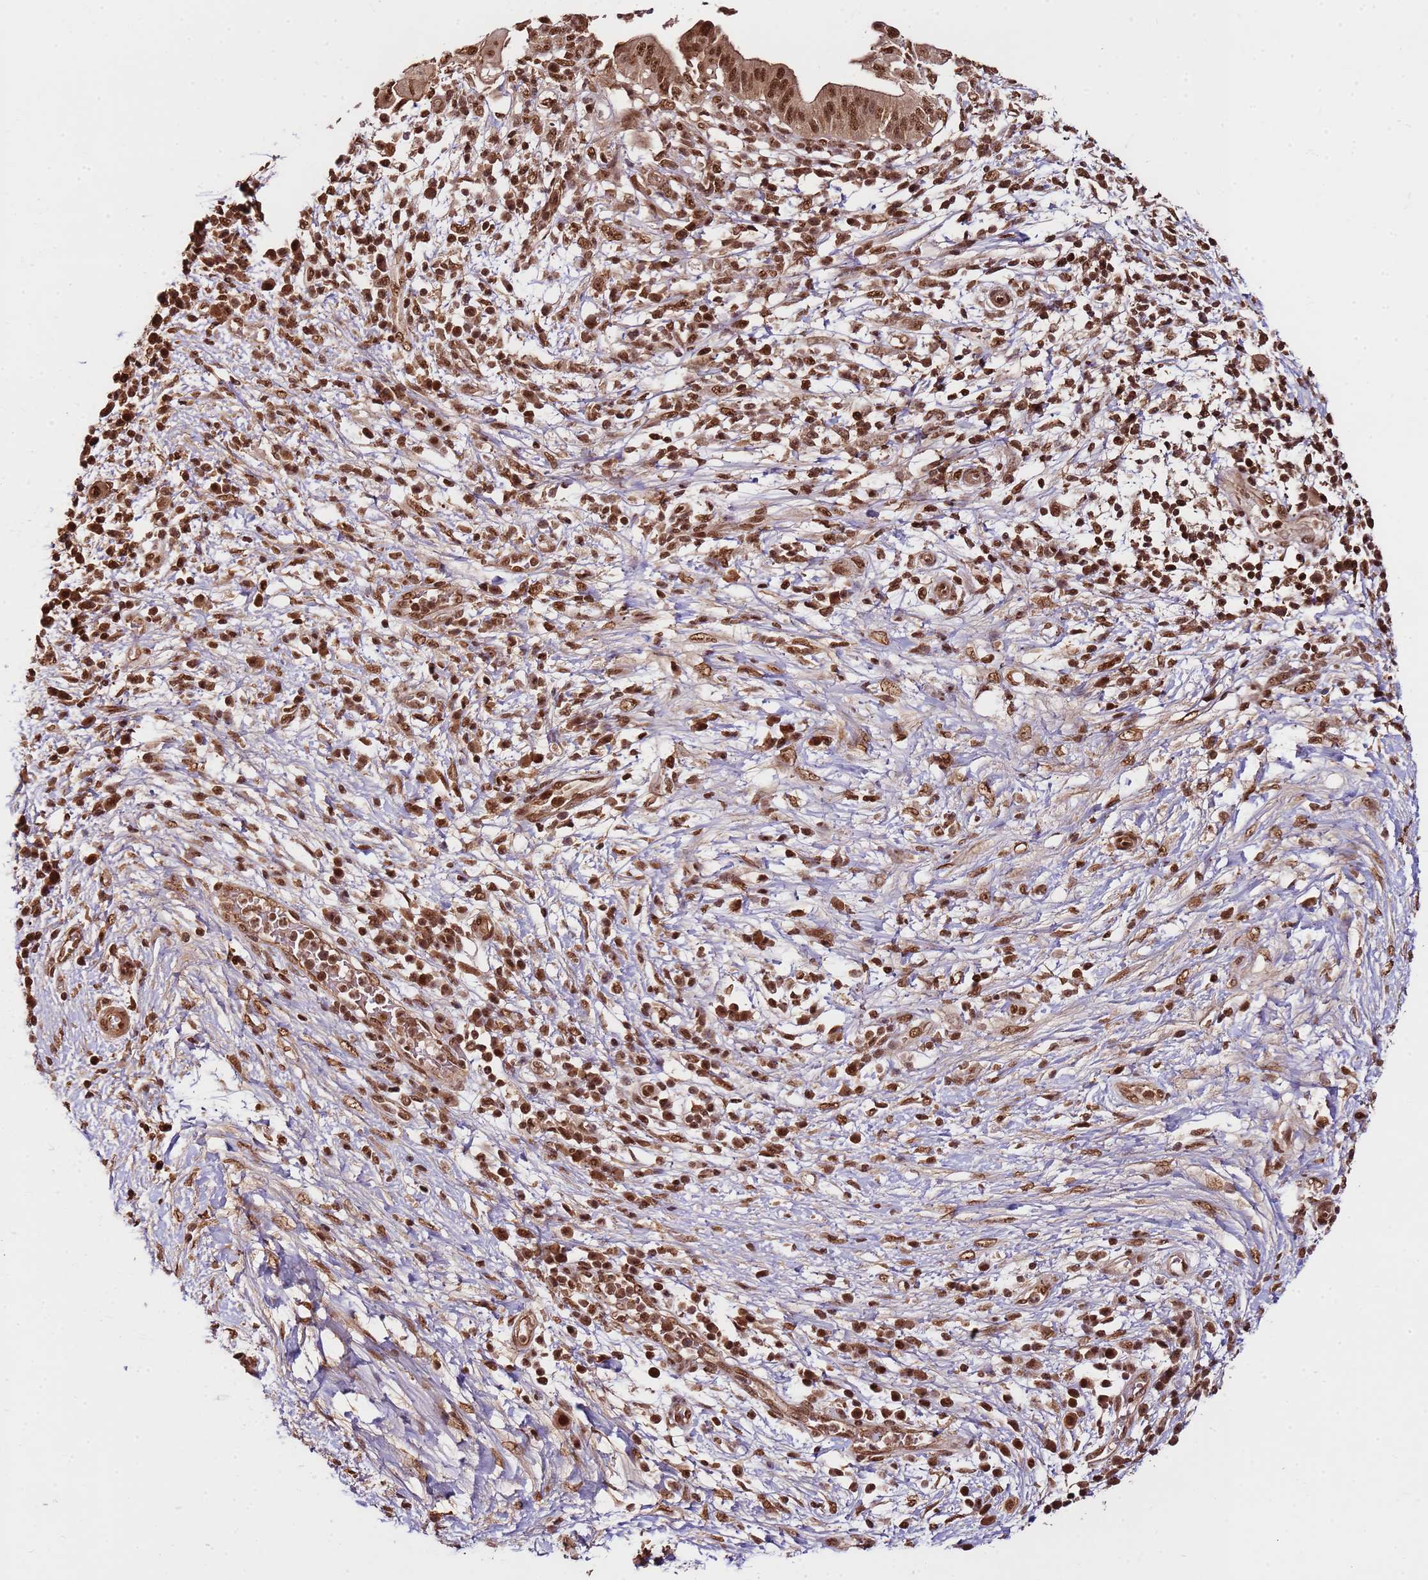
{"staining": {"intensity": "moderate", "quantity": ">75%", "location": "nuclear"}, "tissue": "pancreatic cancer", "cell_type": "Tumor cells", "image_type": "cancer", "snomed": [{"axis": "morphology", "description": "Adenocarcinoma, NOS"}, {"axis": "topography", "description": "Pancreas"}], "caption": "Protein expression analysis of pancreatic adenocarcinoma shows moderate nuclear expression in about >75% of tumor cells.", "gene": "ZBTB12", "patient": {"sex": "male", "age": 68}}